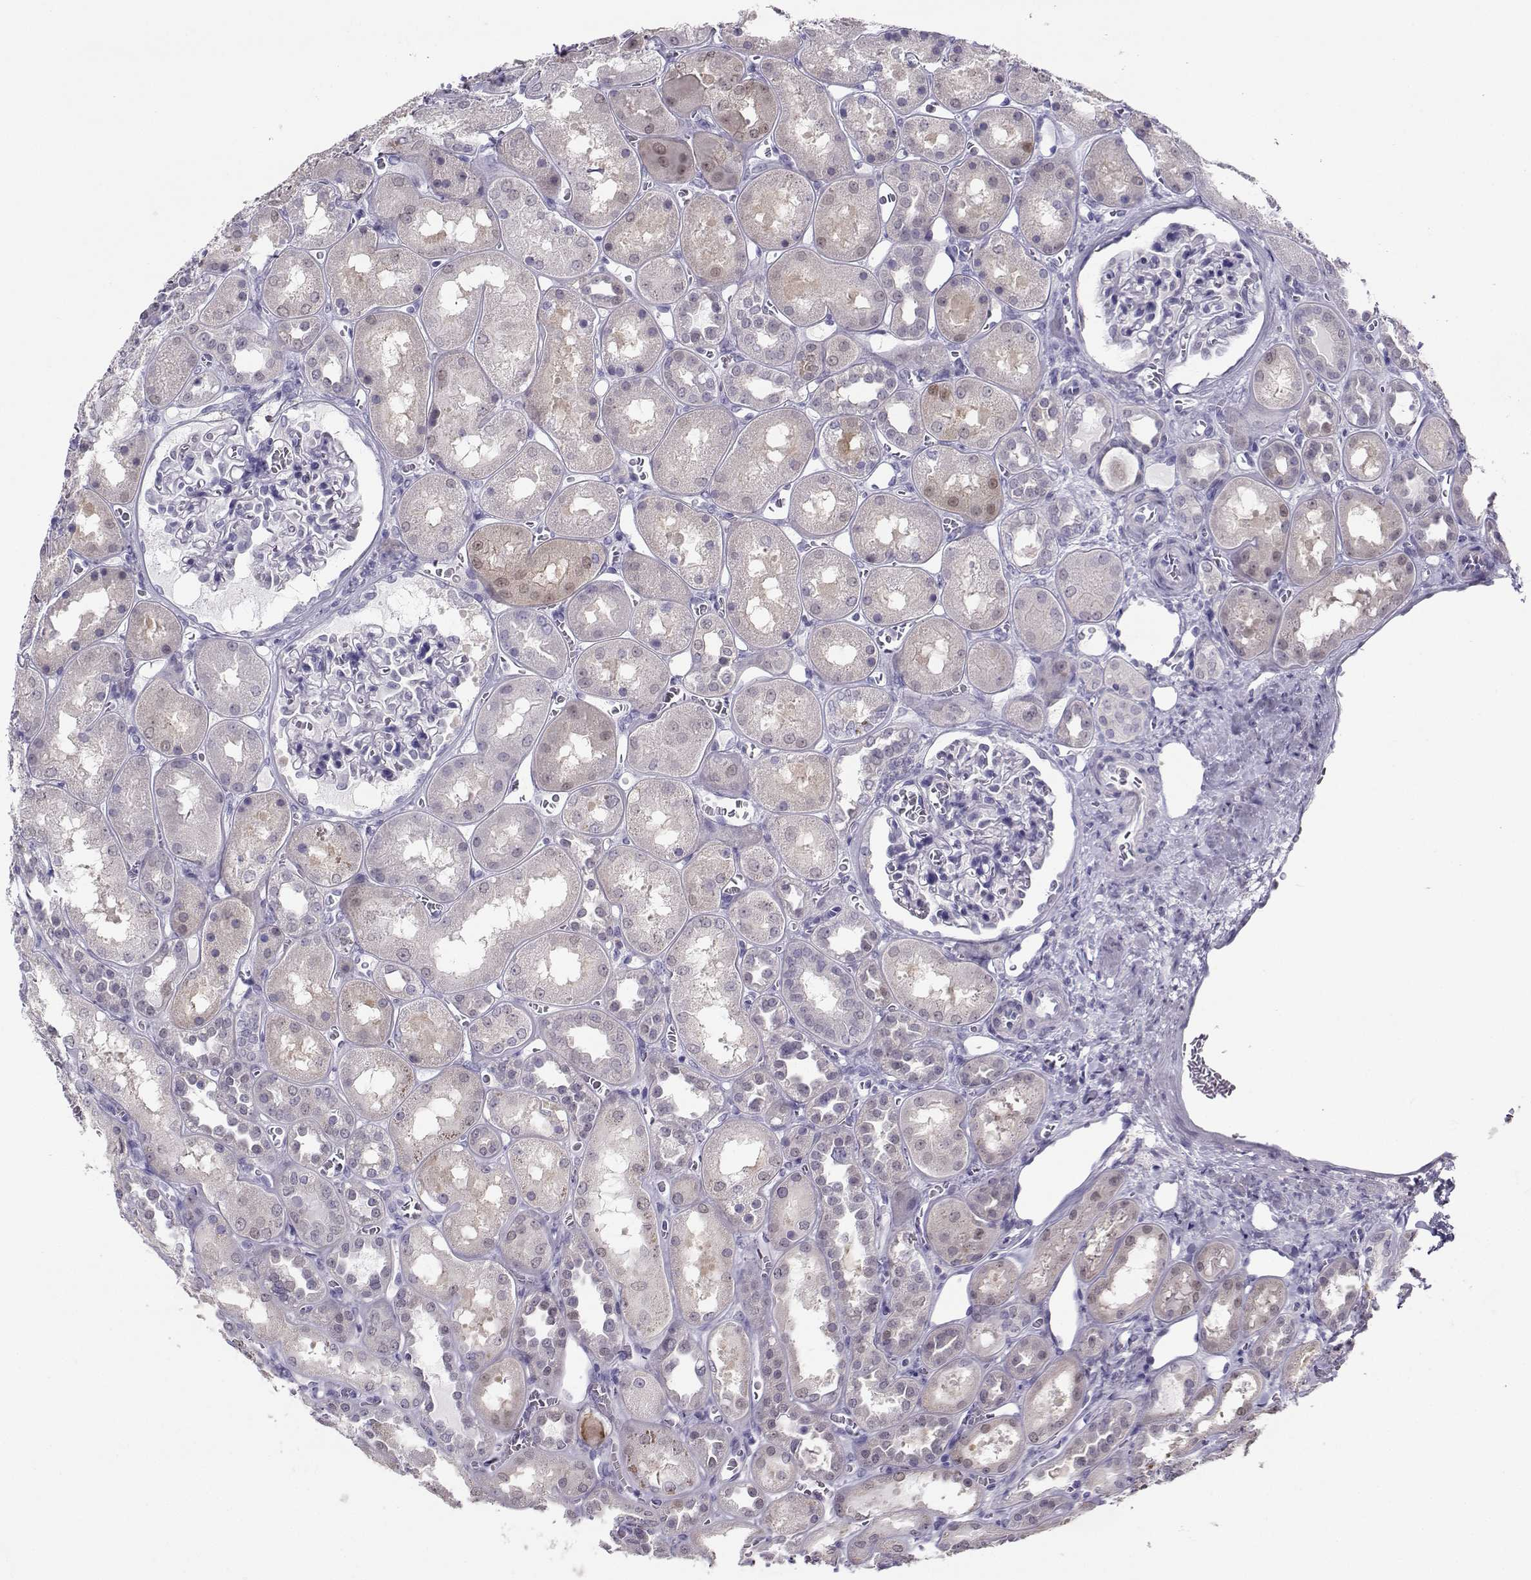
{"staining": {"intensity": "negative", "quantity": "none", "location": "none"}, "tissue": "kidney", "cell_type": "Cells in glomeruli", "image_type": "normal", "snomed": [{"axis": "morphology", "description": "Normal tissue, NOS"}, {"axis": "topography", "description": "Kidney"}], "caption": "Photomicrograph shows no significant protein staining in cells in glomeruli of unremarkable kidney.", "gene": "PGK1", "patient": {"sex": "male", "age": 73}}